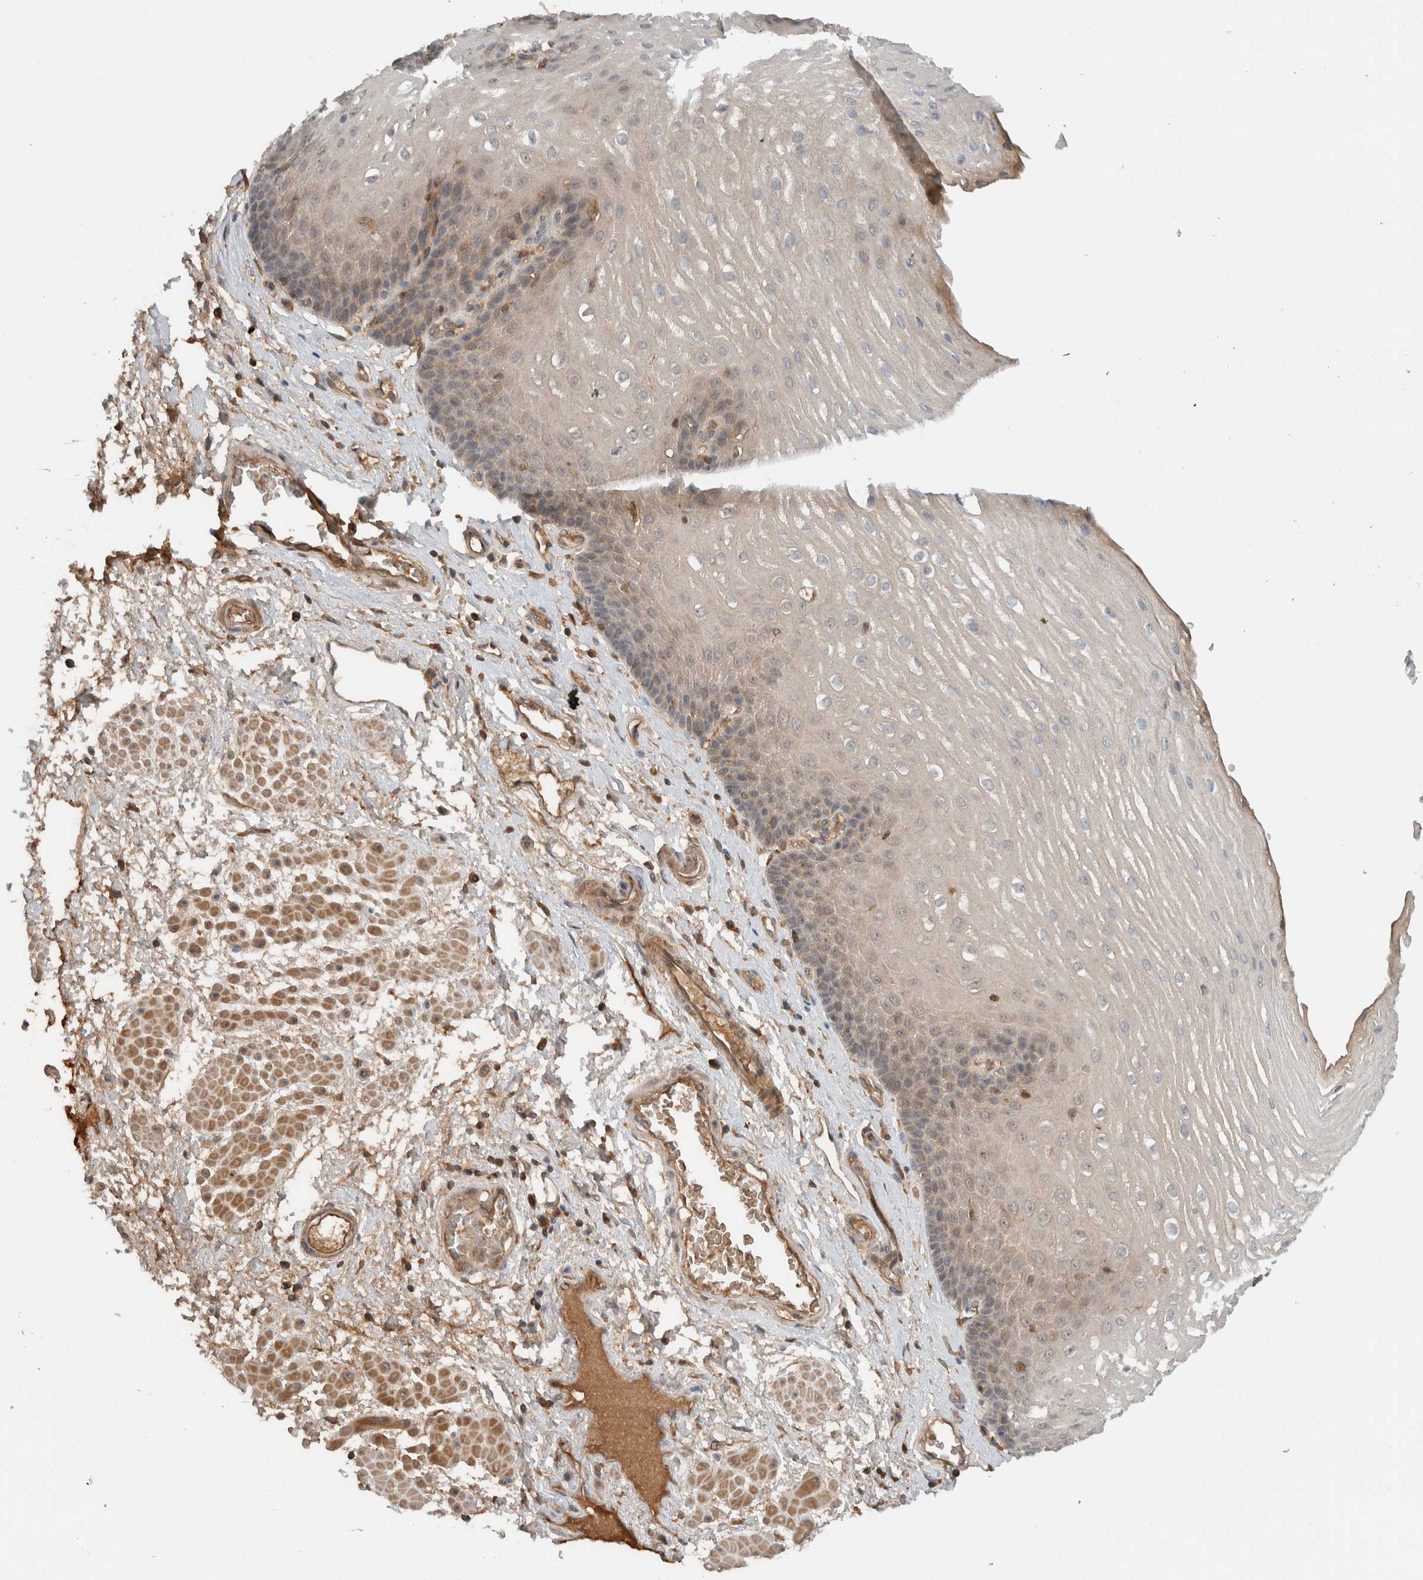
{"staining": {"intensity": "weak", "quantity": "25%-75%", "location": "cytoplasmic/membranous"}, "tissue": "esophagus", "cell_type": "Squamous epithelial cells", "image_type": "normal", "snomed": [{"axis": "morphology", "description": "Normal tissue, NOS"}, {"axis": "topography", "description": "Esophagus"}], "caption": "Unremarkable esophagus demonstrates weak cytoplasmic/membranous staining in approximately 25%-75% of squamous epithelial cells.", "gene": "ARMC7", "patient": {"sex": "male", "age": 48}}